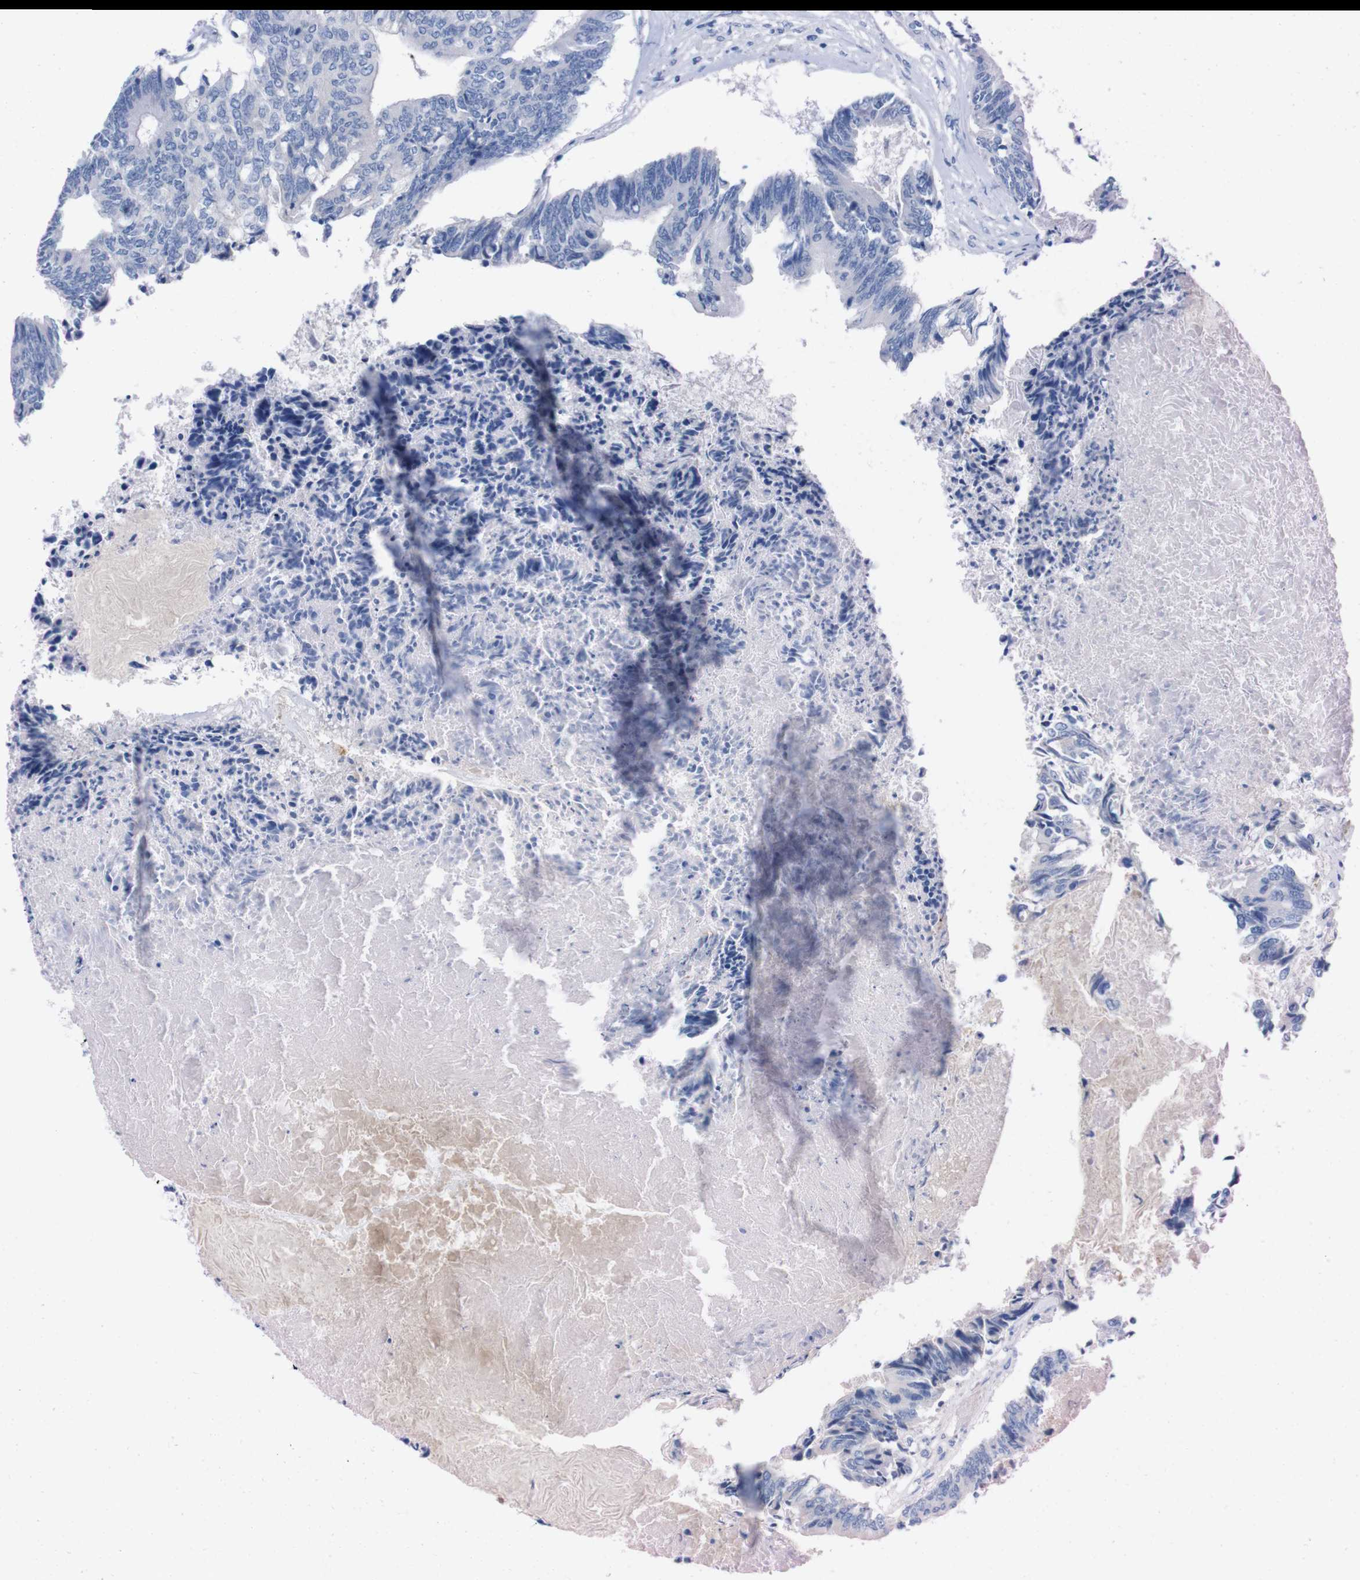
{"staining": {"intensity": "negative", "quantity": "none", "location": "none"}, "tissue": "colorectal cancer", "cell_type": "Tumor cells", "image_type": "cancer", "snomed": [{"axis": "morphology", "description": "Adenocarcinoma, NOS"}, {"axis": "topography", "description": "Rectum"}], "caption": "Colorectal cancer was stained to show a protein in brown. There is no significant expression in tumor cells.", "gene": "TMEM243", "patient": {"sex": "male", "age": 63}}